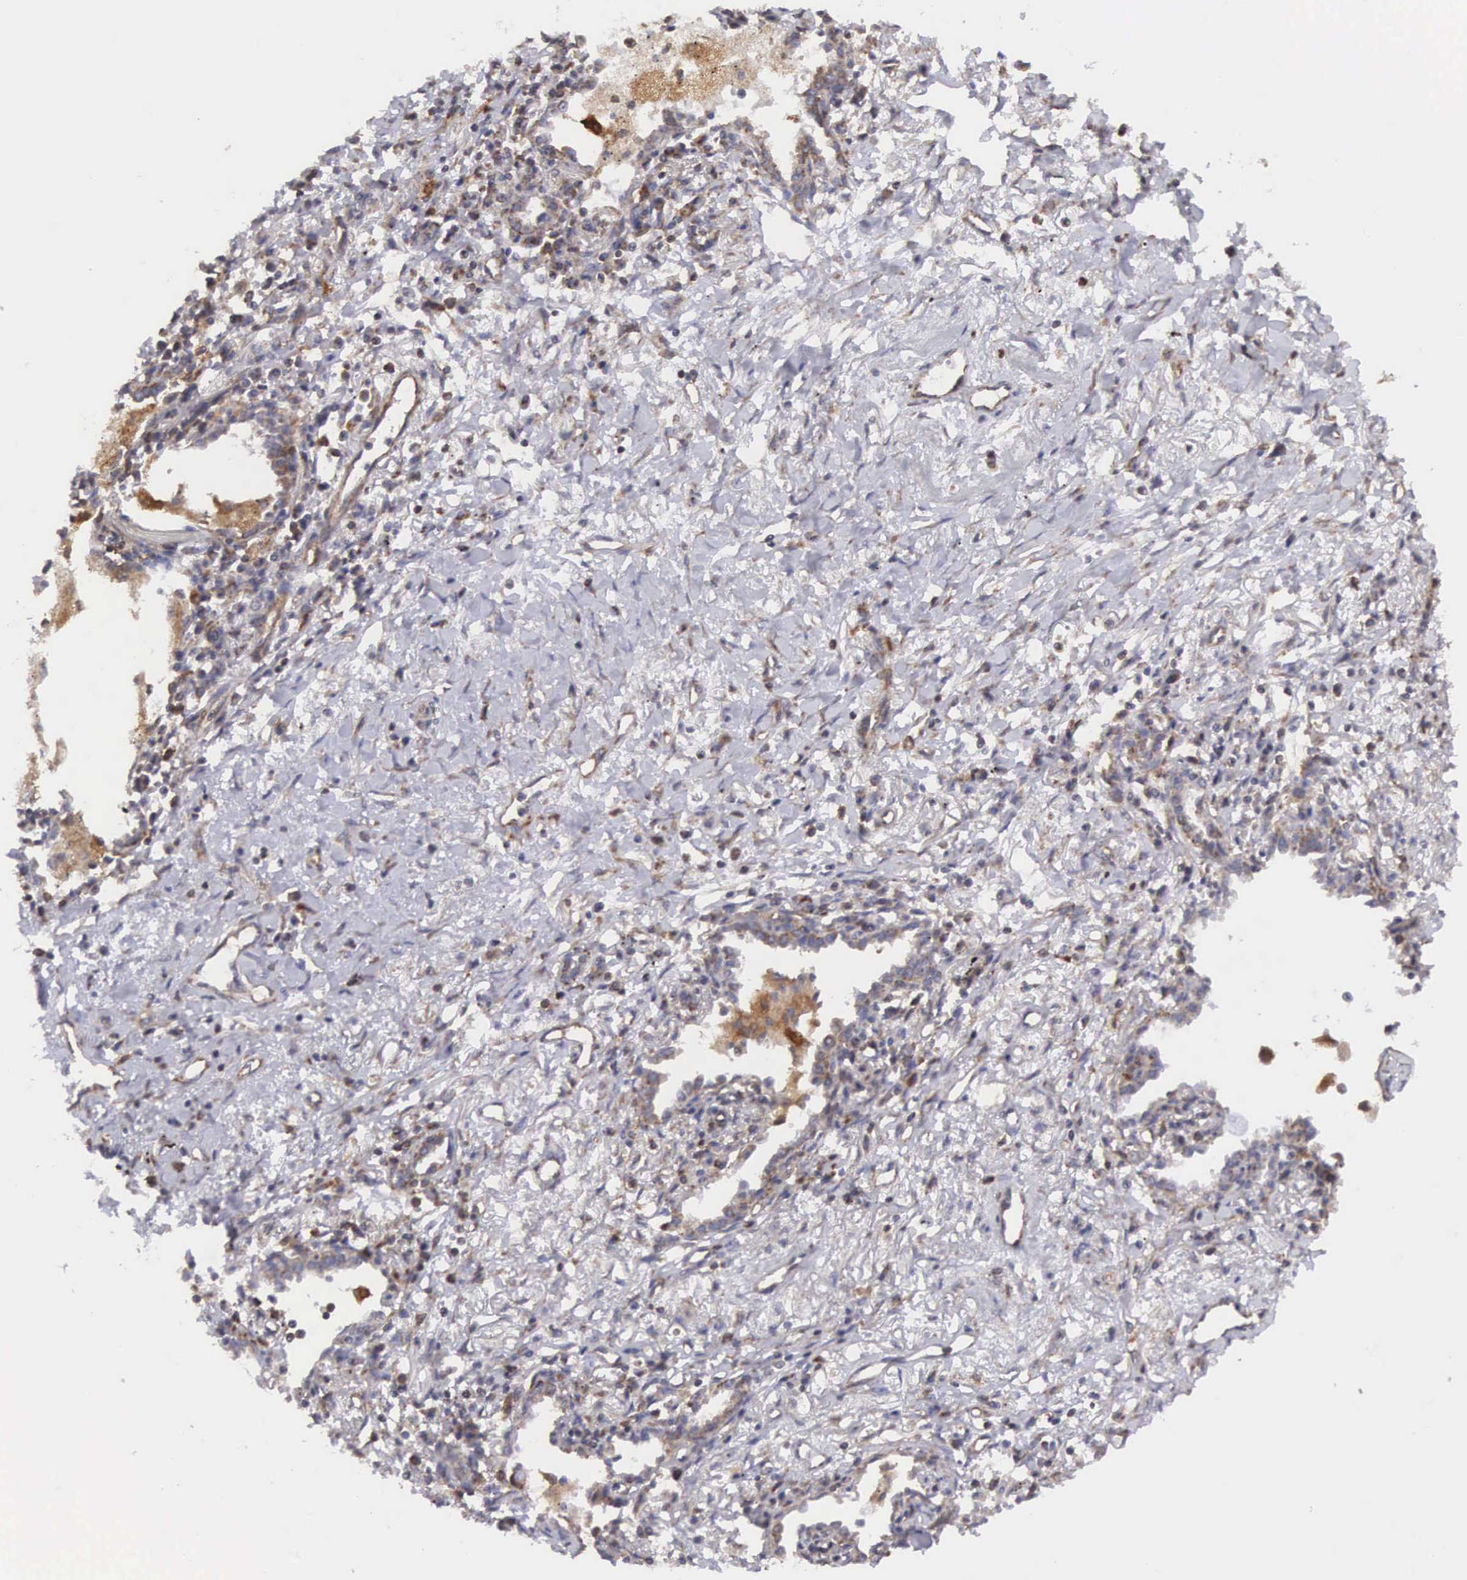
{"staining": {"intensity": "weak", "quantity": "25%-75%", "location": "cytoplasmic/membranous"}, "tissue": "lung cancer", "cell_type": "Tumor cells", "image_type": "cancer", "snomed": [{"axis": "morphology", "description": "Adenocarcinoma, NOS"}, {"axis": "topography", "description": "Lung"}], "caption": "Immunohistochemical staining of lung cancer demonstrates weak cytoplasmic/membranous protein positivity in approximately 25%-75% of tumor cells.", "gene": "DHRS1", "patient": {"sex": "male", "age": 60}}